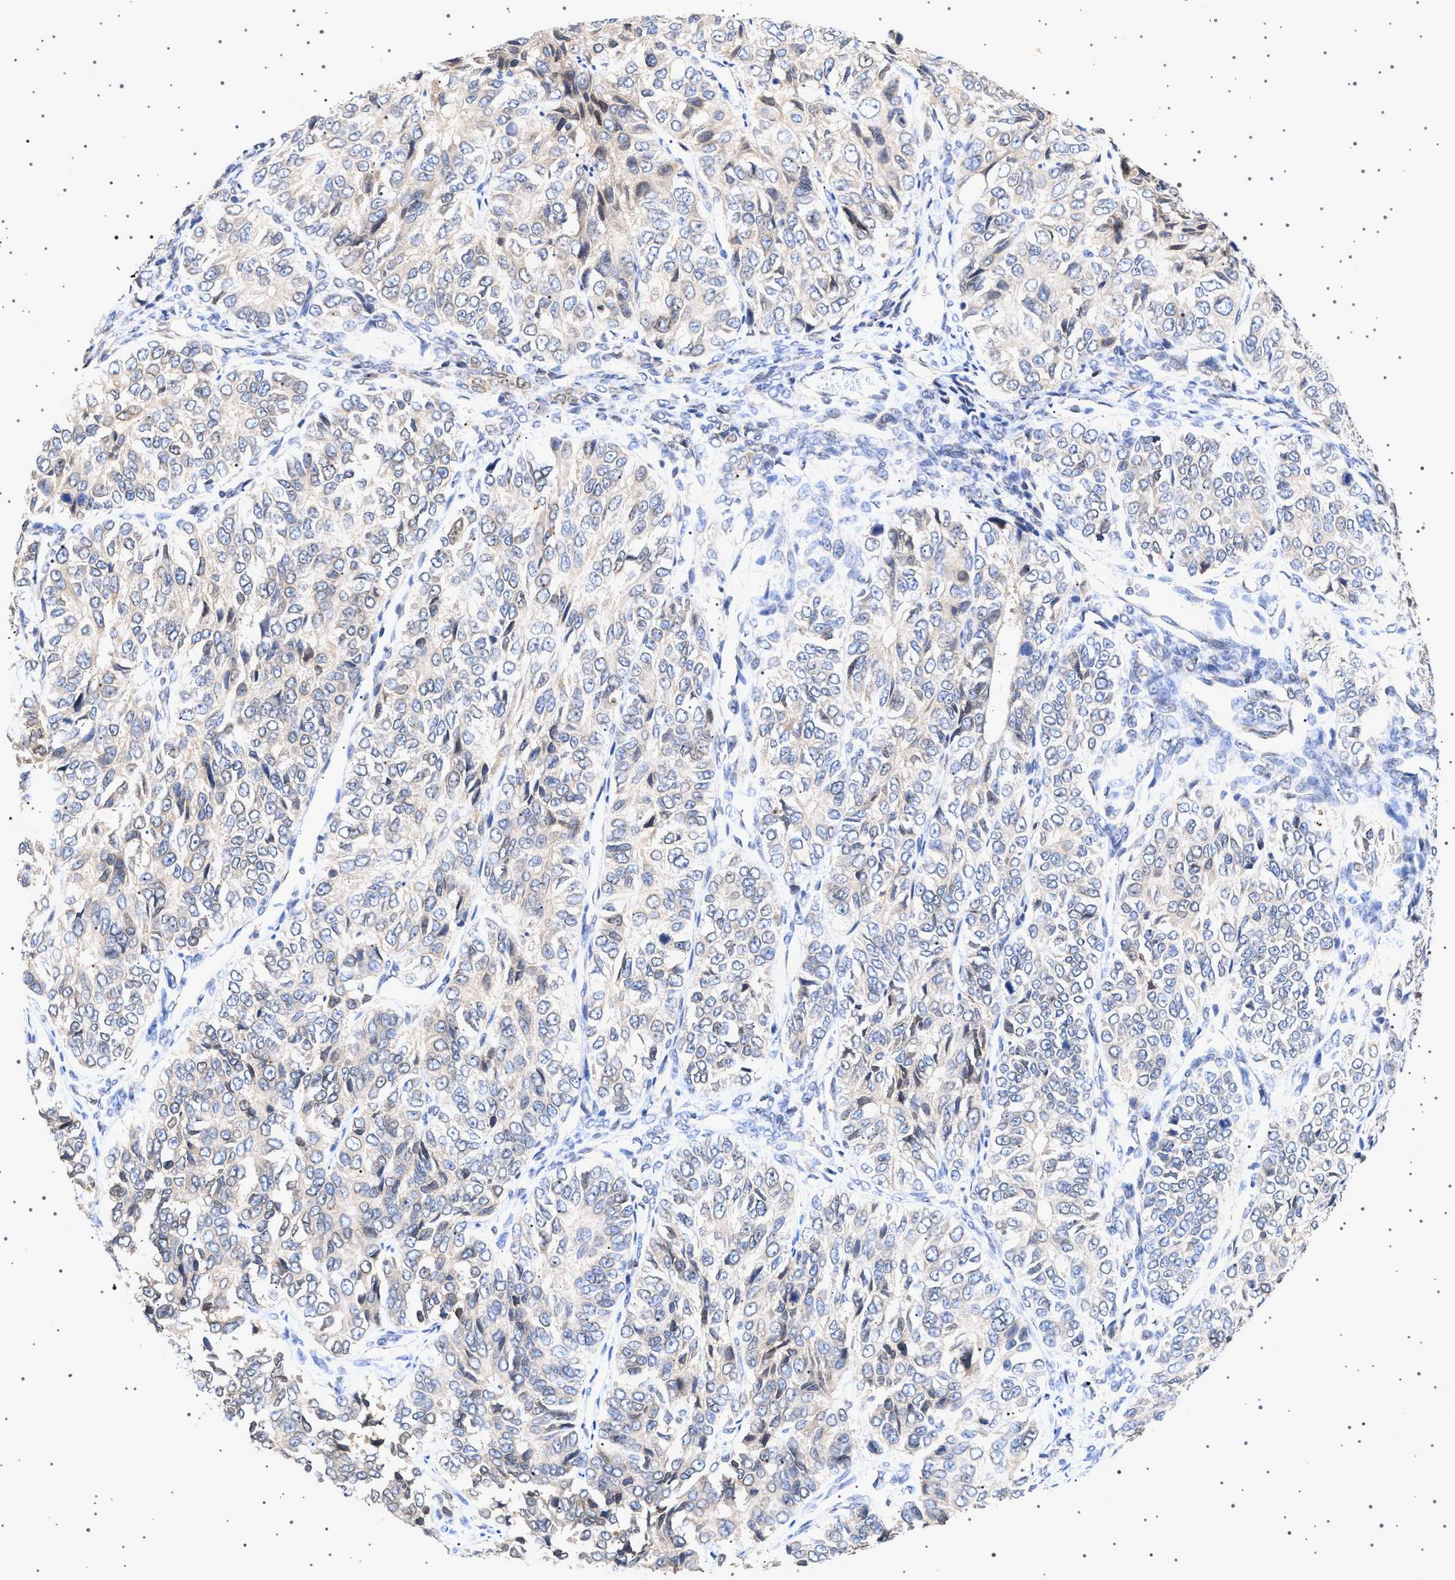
{"staining": {"intensity": "weak", "quantity": "<25%", "location": "cytoplasmic/membranous,nuclear"}, "tissue": "ovarian cancer", "cell_type": "Tumor cells", "image_type": "cancer", "snomed": [{"axis": "morphology", "description": "Carcinoma, endometroid"}, {"axis": "topography", "description": "Ovary"}], "caption": "The IHC micrograph has no significant positivity in tumor cells of endometroid carcinoma (ovarian) tissue.", "gene": "NUP93", "patient": {"sex": "female", "age": 51}}